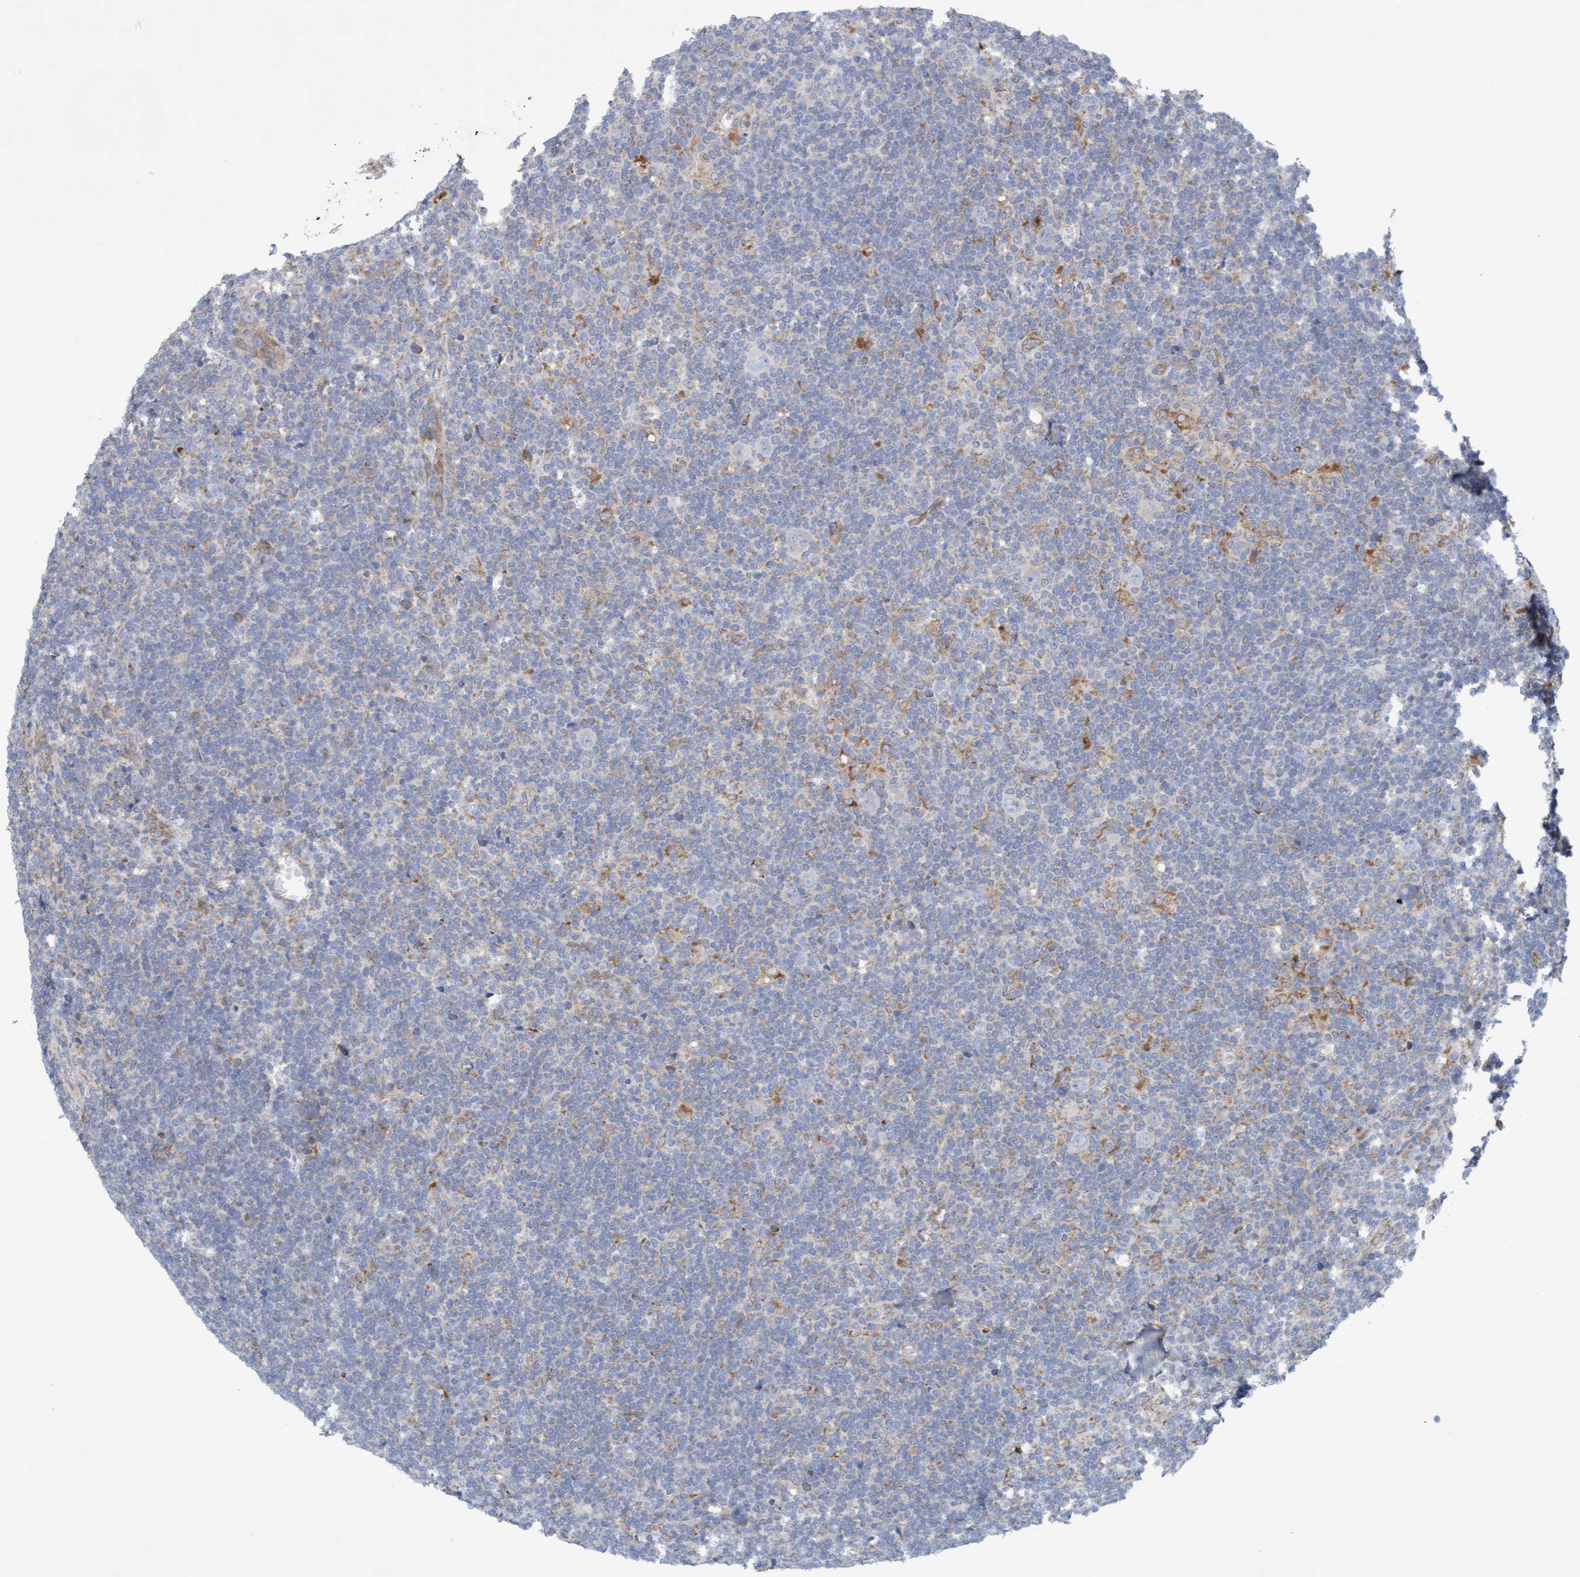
{"staining": {"intensity": "negative", "quantity": "none", "location": "none"}, "tissue": "lymphoma", "cell_type": "Tumor cells", "image_type": "cancer", "snomed": [{"axis": "morphology", "description": "Hodgkin's disease, NOS"}, {"axis": "topography", "description": "Lymph node"}], "caption": "High power microscopy micrograph of an IHC image of Hodgkin's disease, revealing no significant positivity in tumor cells.", "gene": "SLC28A3", "patient": {"sex": "female", "age": 57}}